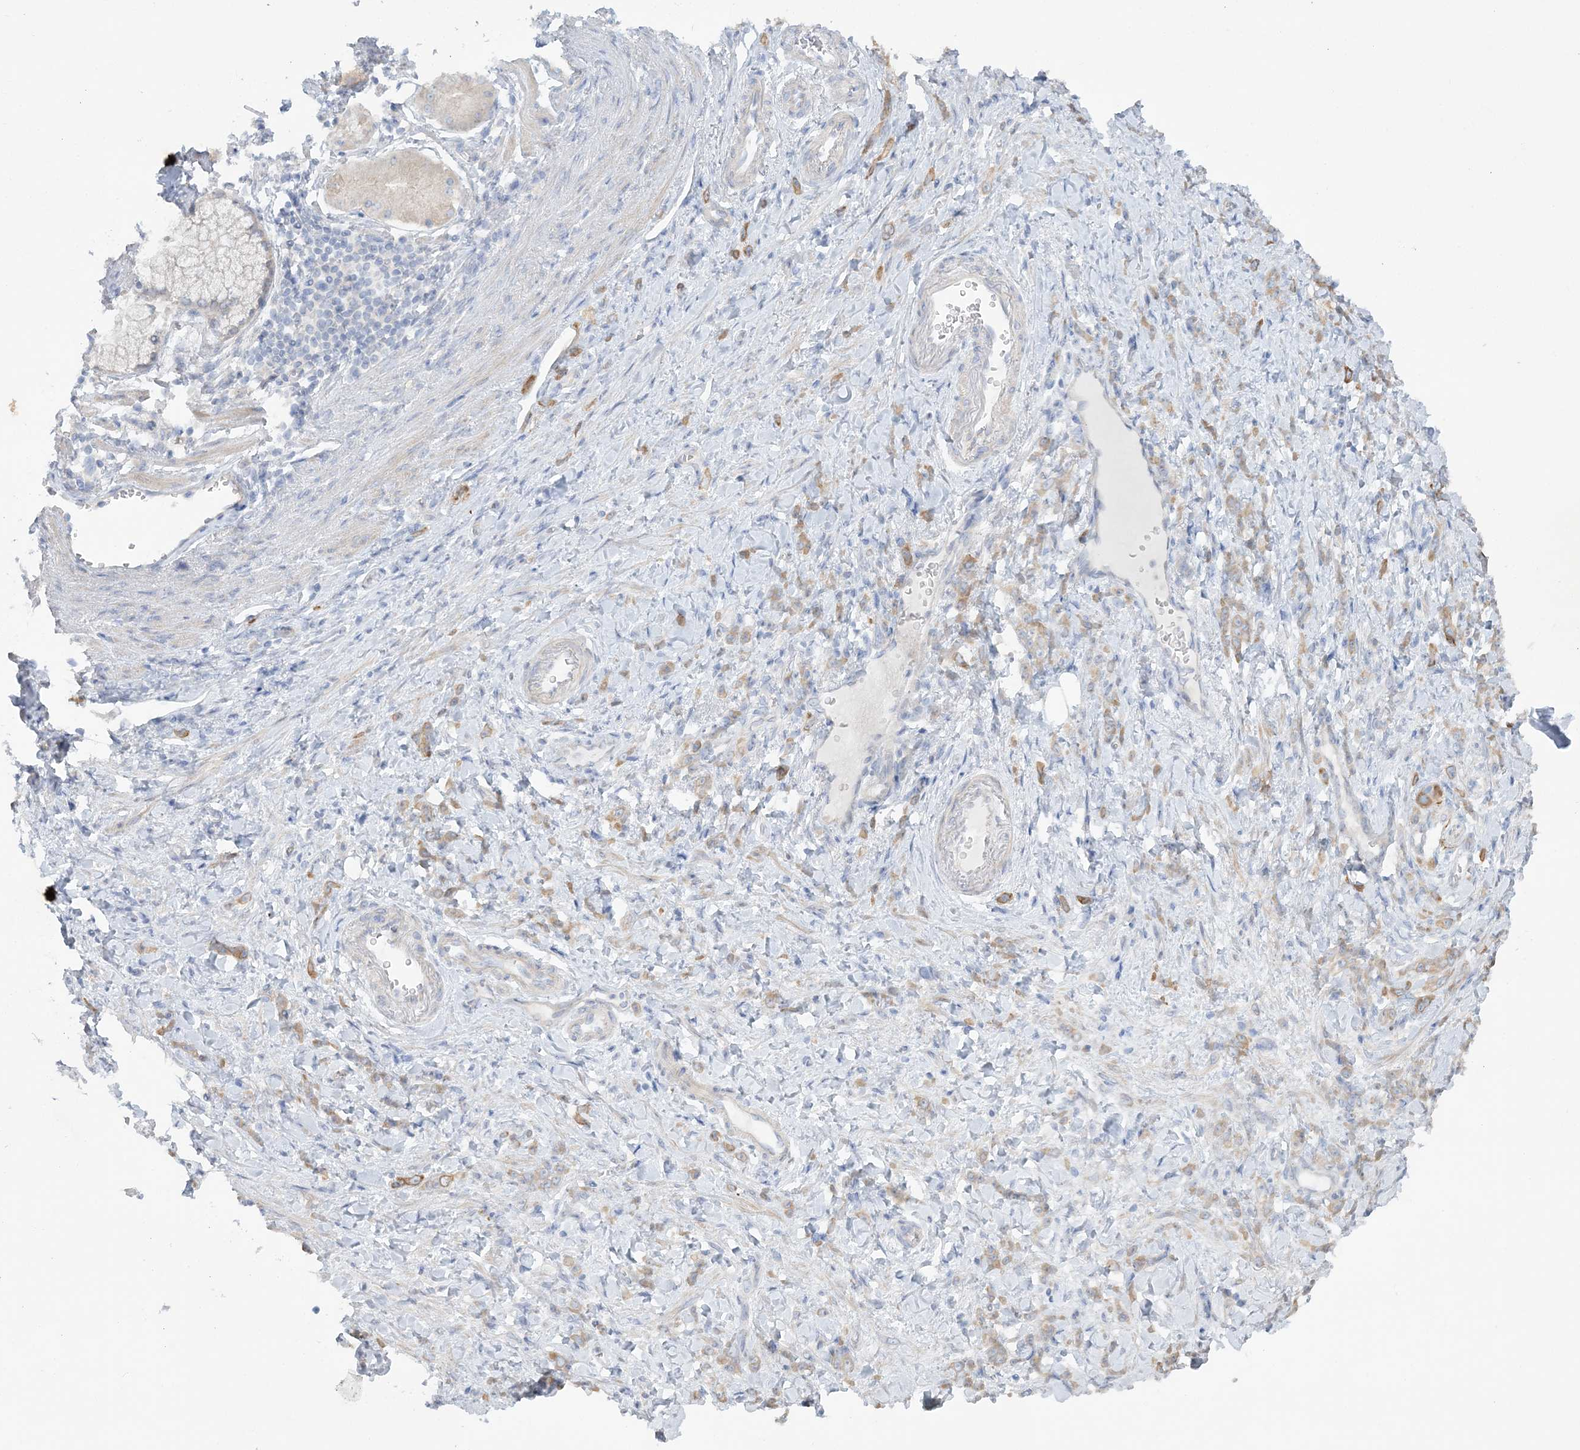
{"staining": {"intensity": "moderate", "quantity": ">75%", "location": "cytoplasmic/membranous"}, "tissue": "stomach cancer", "cell_type": "Tumor cells", "image_type": "cancer", "snomed": [{"axis": "morphology", "description": "Normal tissue, NOS"}, {"axis": "morphology", "description": "Adenocarcinoma, NOS"}, {"axis": "topography", "description": "Stomach"}], "caption": "Tumor cells demonstrate medium levels of moderate cytoplasmic/membranous expression in approximately >75% of cells in human adenocarcinoma (stomach). (Stains: DAB (3,3'-diaminobenzidine) in brown, nuclei in blue, Microscopy: brightfield microscopy at high magnification).", "gene": "FARSB", "patient": {"sex": "male", "age": 82}}